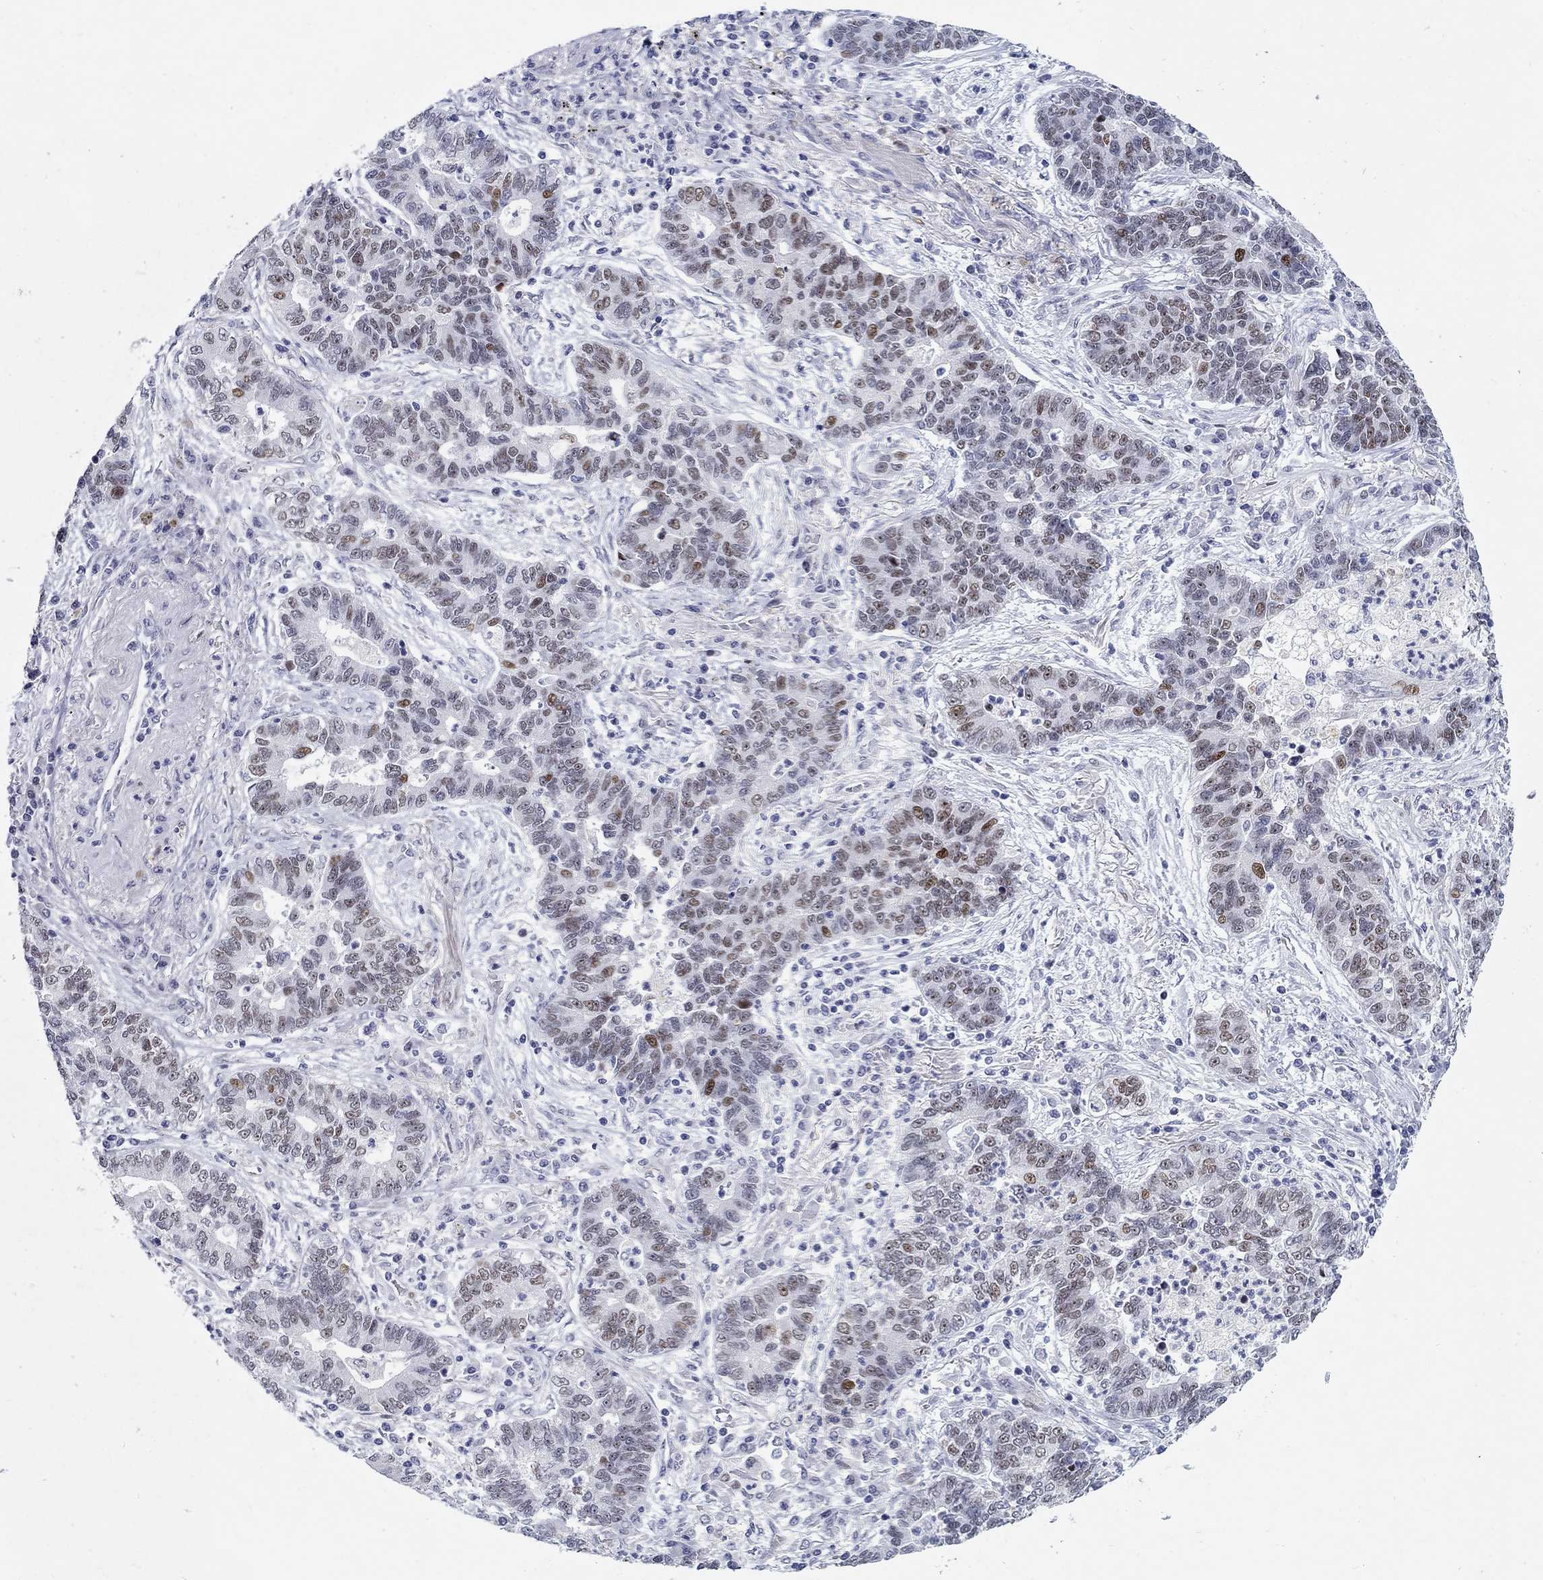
{"staining": {"intensity": "moderate", "quantity": "25%-75%", "location": "nuclear"}, "tissue": "lung cancer", "cell_type": "Tumor cells", "image_type": "cancer", "snomed": [{"axis": "morphology", "description": "Adenocarcinoma, NOS"}, {"axis": "topography", "description": "Lung"}], "caption": "This histopathology image exhibits lung adenocarcinoma stained with immunohistochemistry to label a protein in brown. The nuclear of tumor cells show moderate positivity for the protein. Nuclei are counter-stained blue.", "gene": "RAPGEF5", "patient": {"sex": "female", "age": 57}}